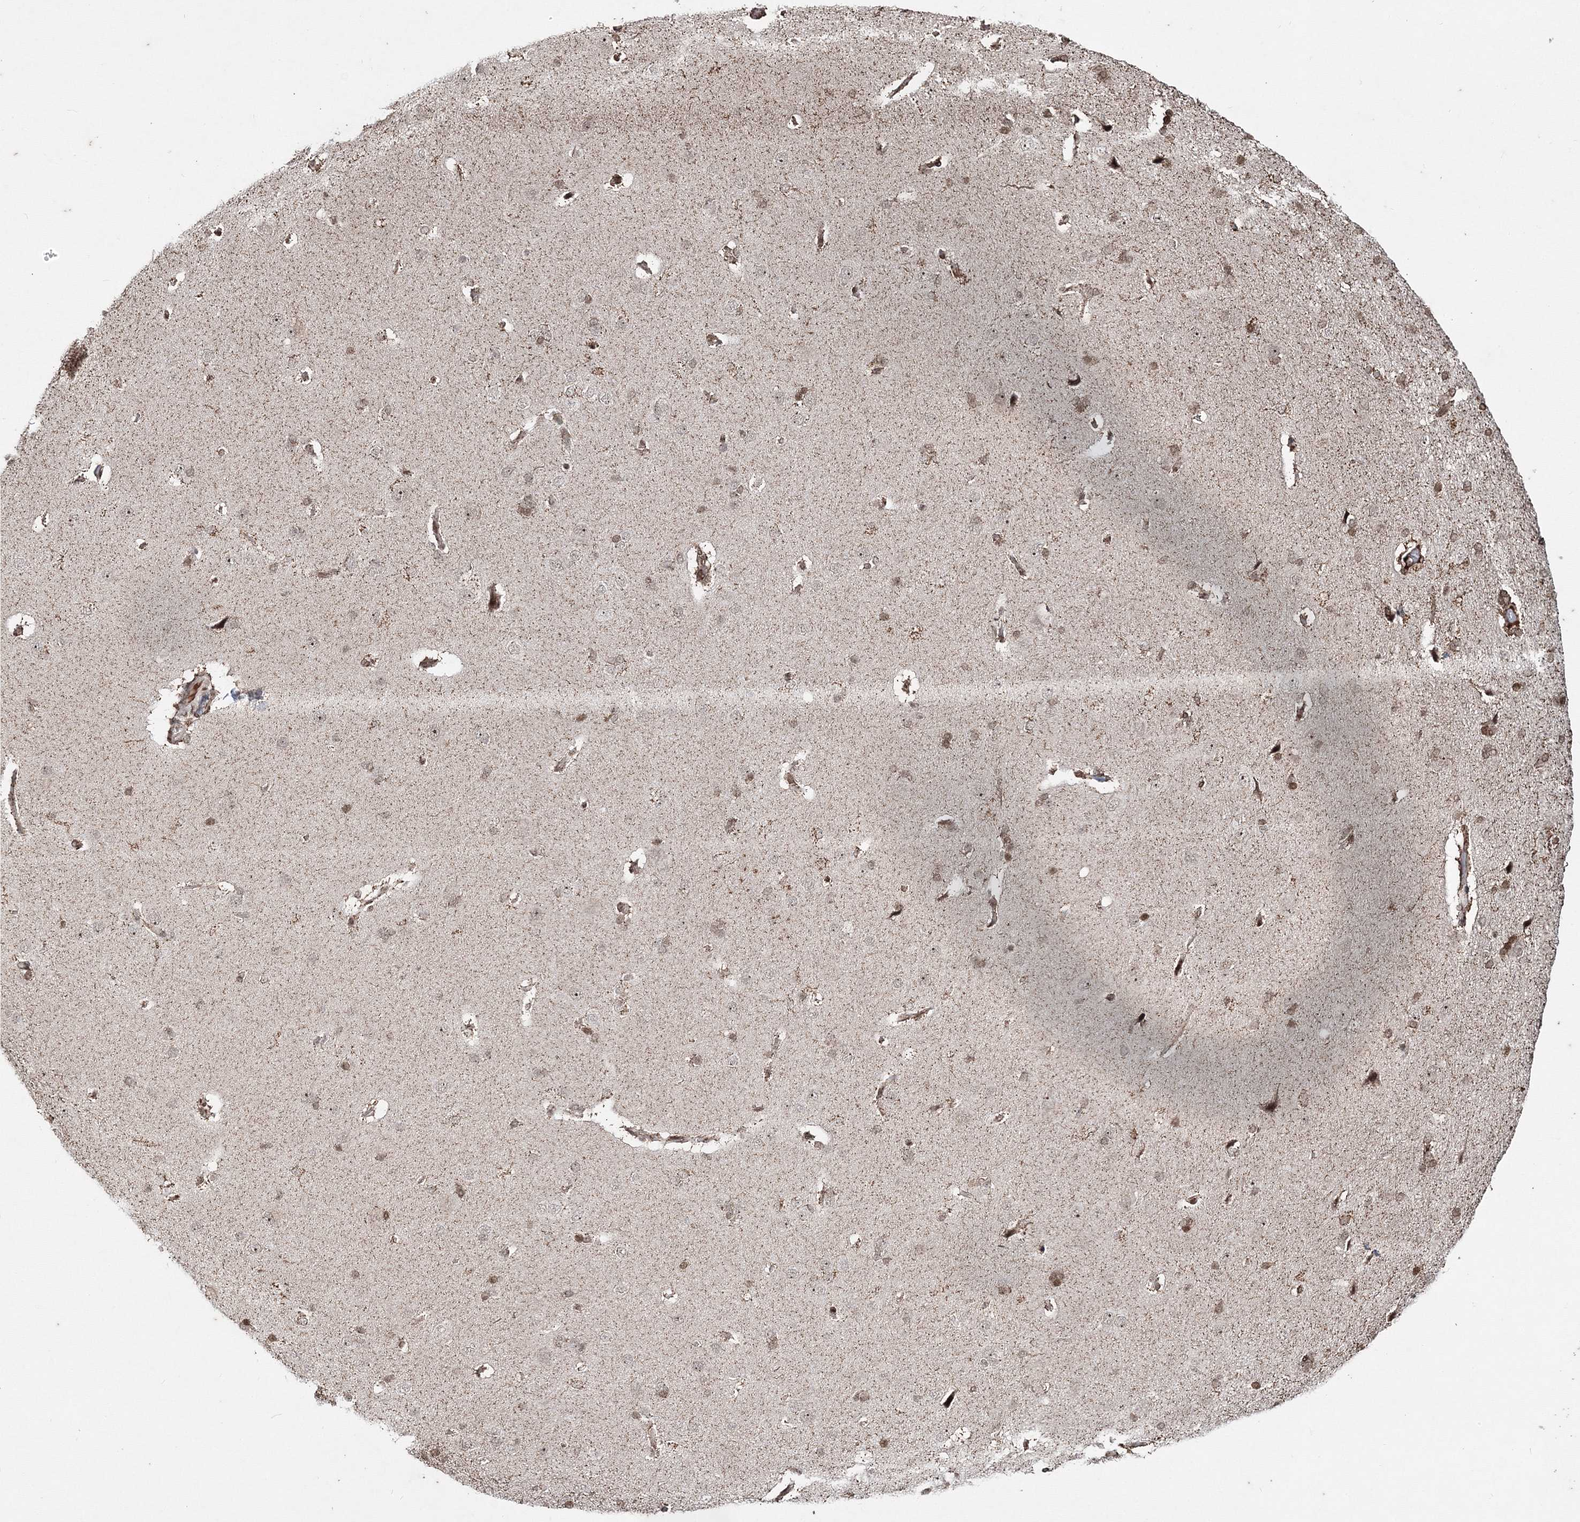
{"staining": {"intensity": "moderate", "quantity": ">75%", "location": "cytoplasmic/membranous,nuclear"}, "tissue": "cerebral cortex", "cell_type": "Endothelial cells", "image_type": "normal", "snomed": [{"axis": "morphology", "description": "Normal tissue, NOS"}, {"axis": "topography", "description": "Cerebral cortex"}], "caption": "Endothelial cells demonstrate medium levels of moderate cytoplasmic/membranous,nuclear positivity in approximately >75% of cells in normal human cerebral cortex.", "gene": "CARM1", "patient": {"sex": "male", "age": 62}}